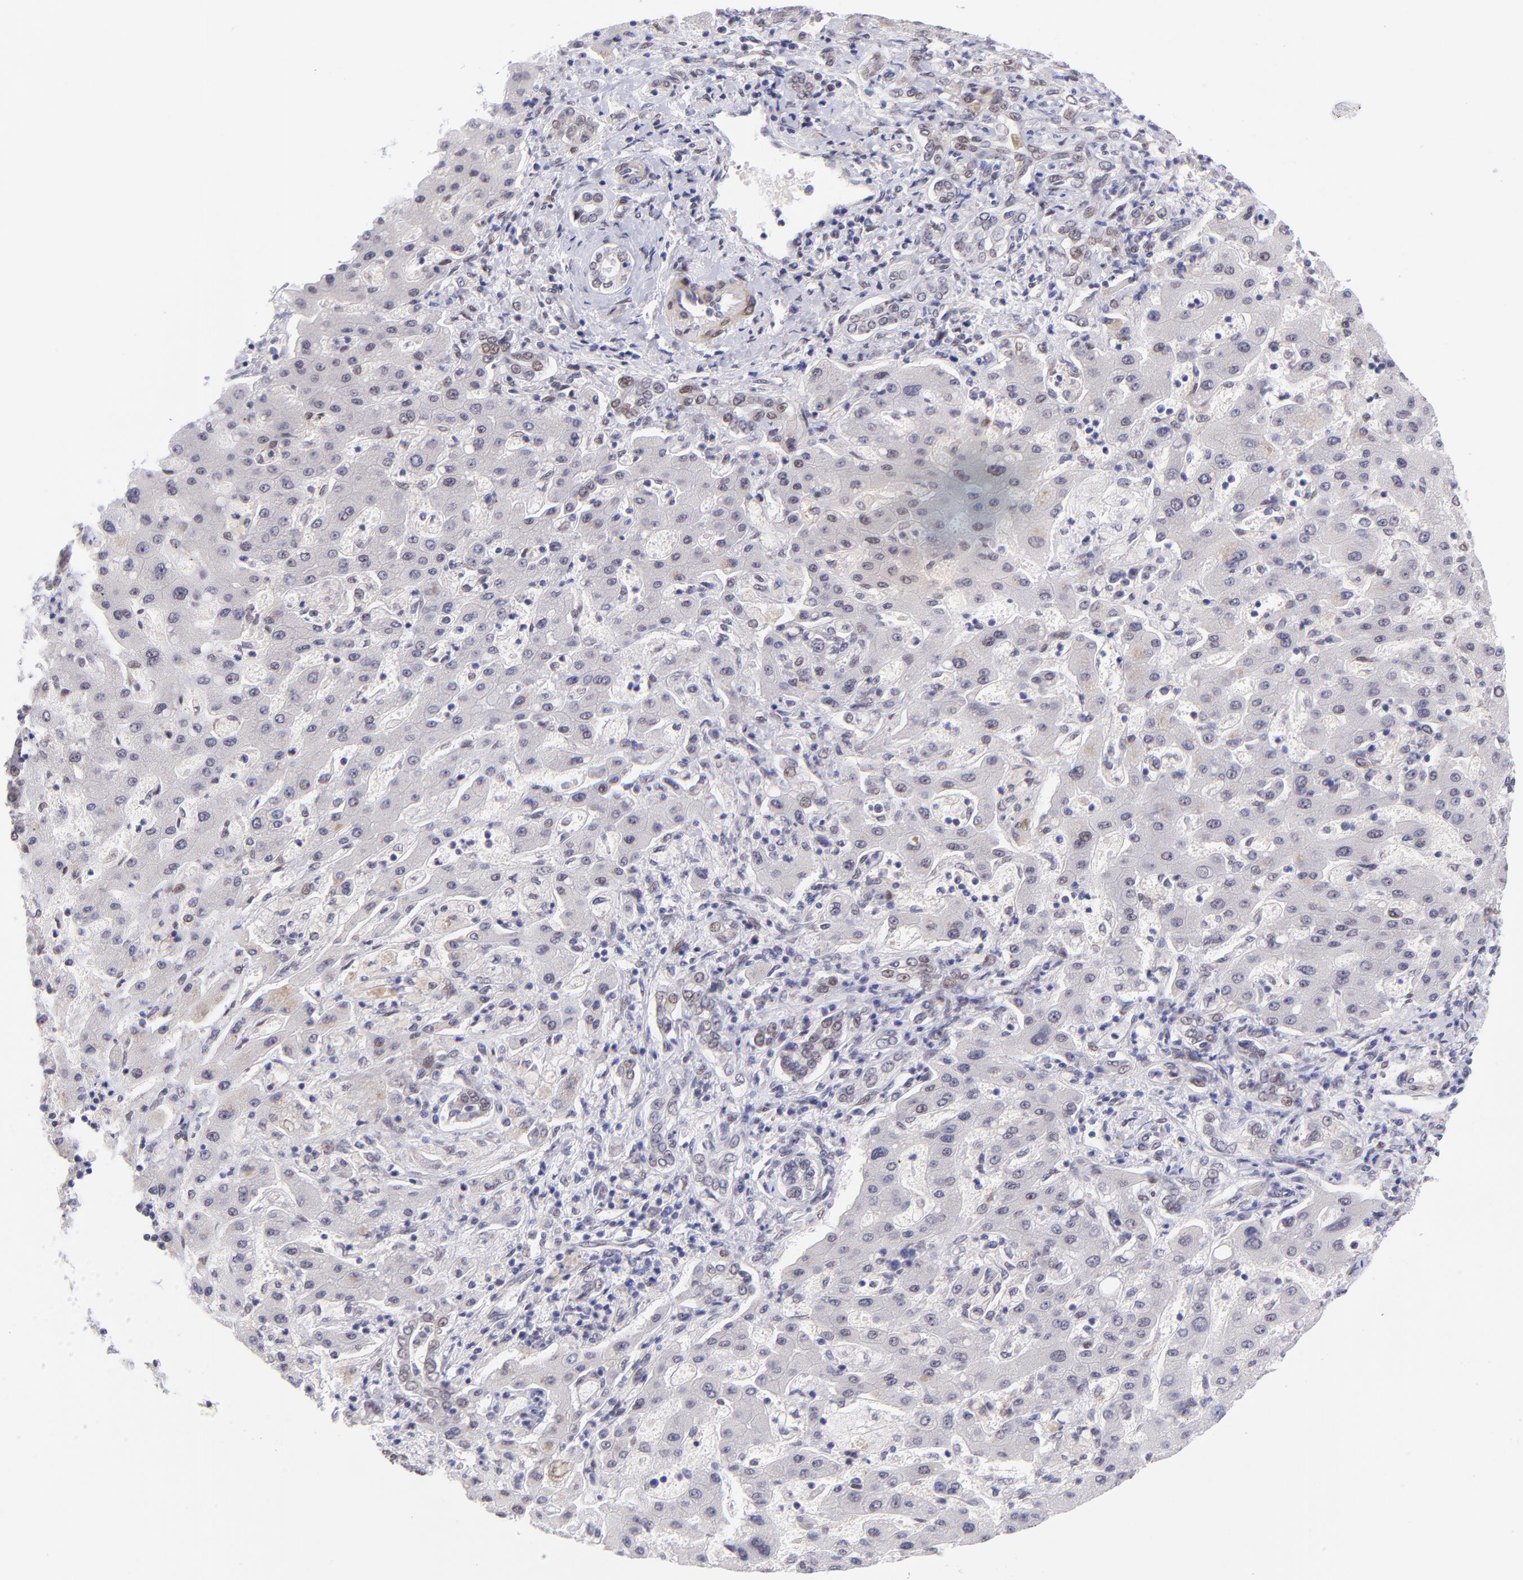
{"staining": {"intensity": "weak", "quantity": "<25%", "location": "nuclear"}, "tissue": "liver cancer", "cell_type": "Tumor cells", "image_type": "cancer", "snomed": [{"axis": "morphology", "description": "Cholangiocarcinoma"}, {"axis": "topography", "description": "Liver"}], "caption": "Micrograph shows no significant protein expression in tumor cells of liver cancer (cholangiocarcinoma).", "gene": "SOX6", "patient": {"sex": "male", "age": 50}}